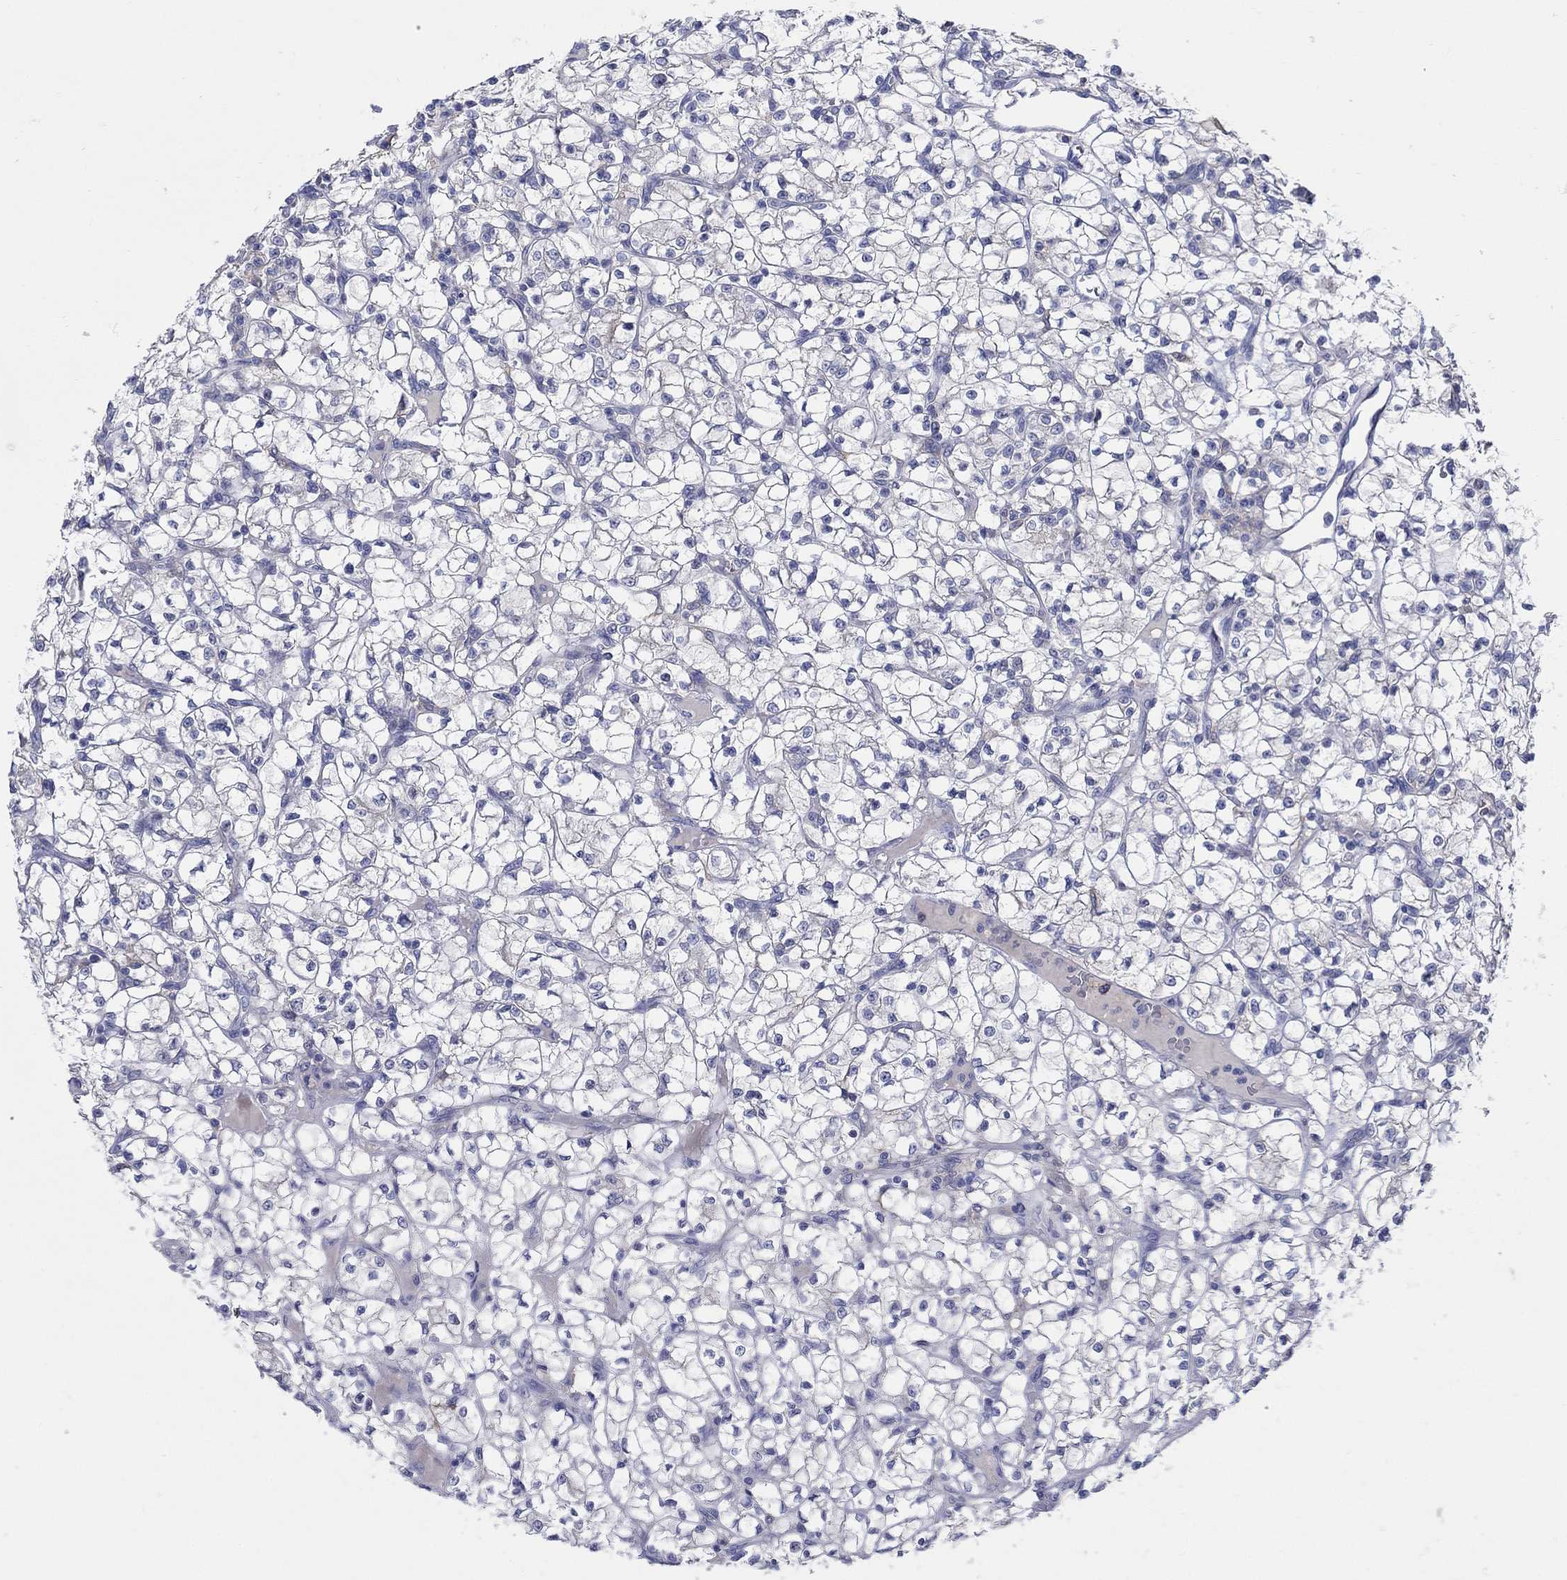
{"staining": {"intensity": "negative", "quantity": "none", "location": "none"}, "tissue": "renal cancer", "cell_type": "Tumor cells", "image_type": "cancer", "snomed": [{"axis": "morphology", "description": "Adenocarcinoma, NOS"}, {"axis": "topography", "description": "Kidney"}], "caption": "A high-resolution image shows immunohistochemistry staining of renal cancer, which demonstrates no significant expression in tumor cells.", "gene": "REEP2", "patient": {"sex": "female", "age": 64}}